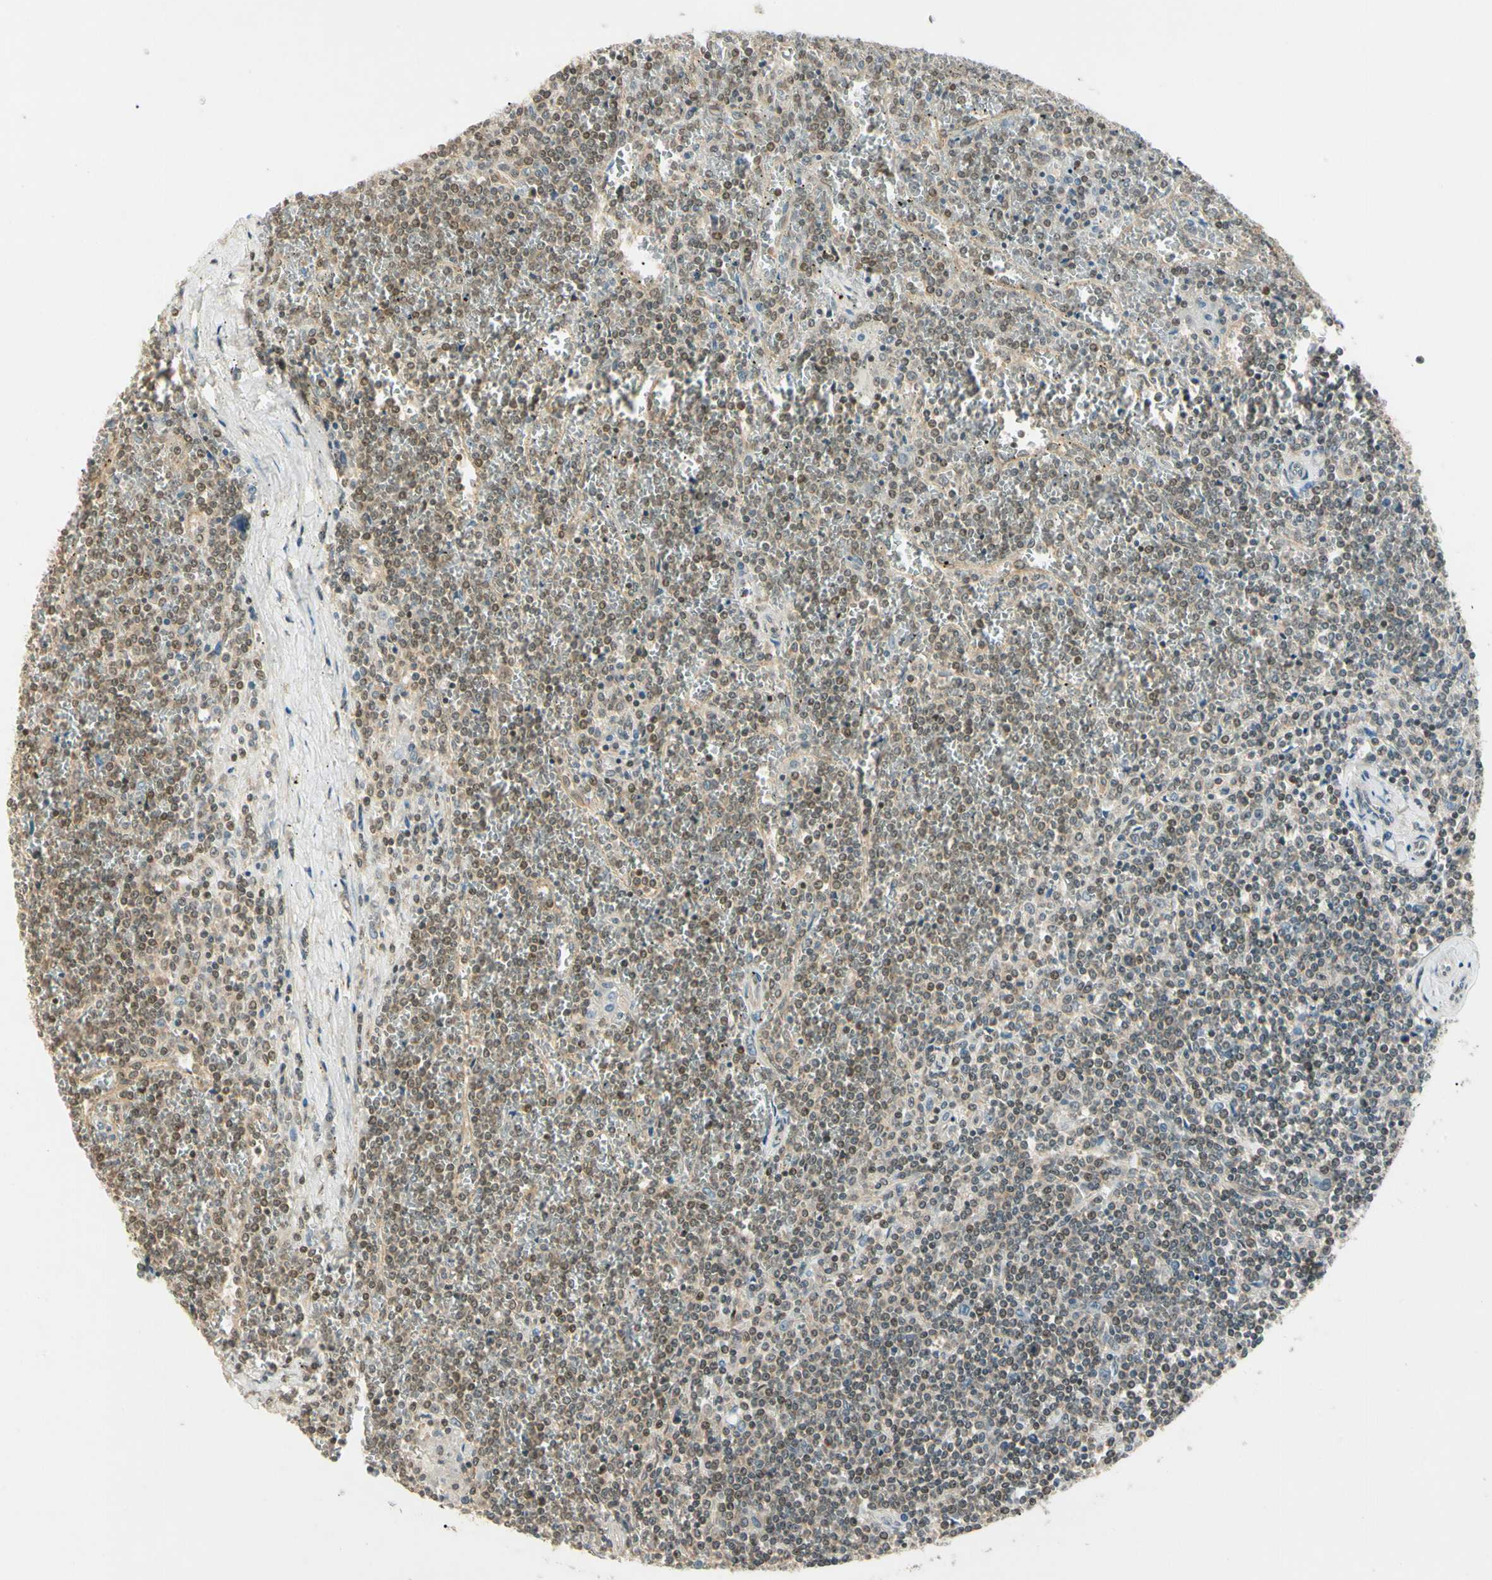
{"staining": {"intensity": "weak", "quantity": ">75%", "location": "cytoplasmic/membranous,nuclear"}, "tissue": "lymphoma", "cell_type": "Tumor cells", "image_type": "cancer", "snomed": [{"axis": "morphology", "description": "Malignant lymphoma, non-Hodgkin's type, Low grade"}, {"axis": "topography", "description": "Spleen"}], "caption": "Low-grade malignant lymphoma, non-Hodgkin's type stained for a protein exhibits weak cytoplasmic/membranous and nuclear positivity in tumor cells.", "gene": "ZSCAN12", "patient": {"sex": "female", "age": 19}}